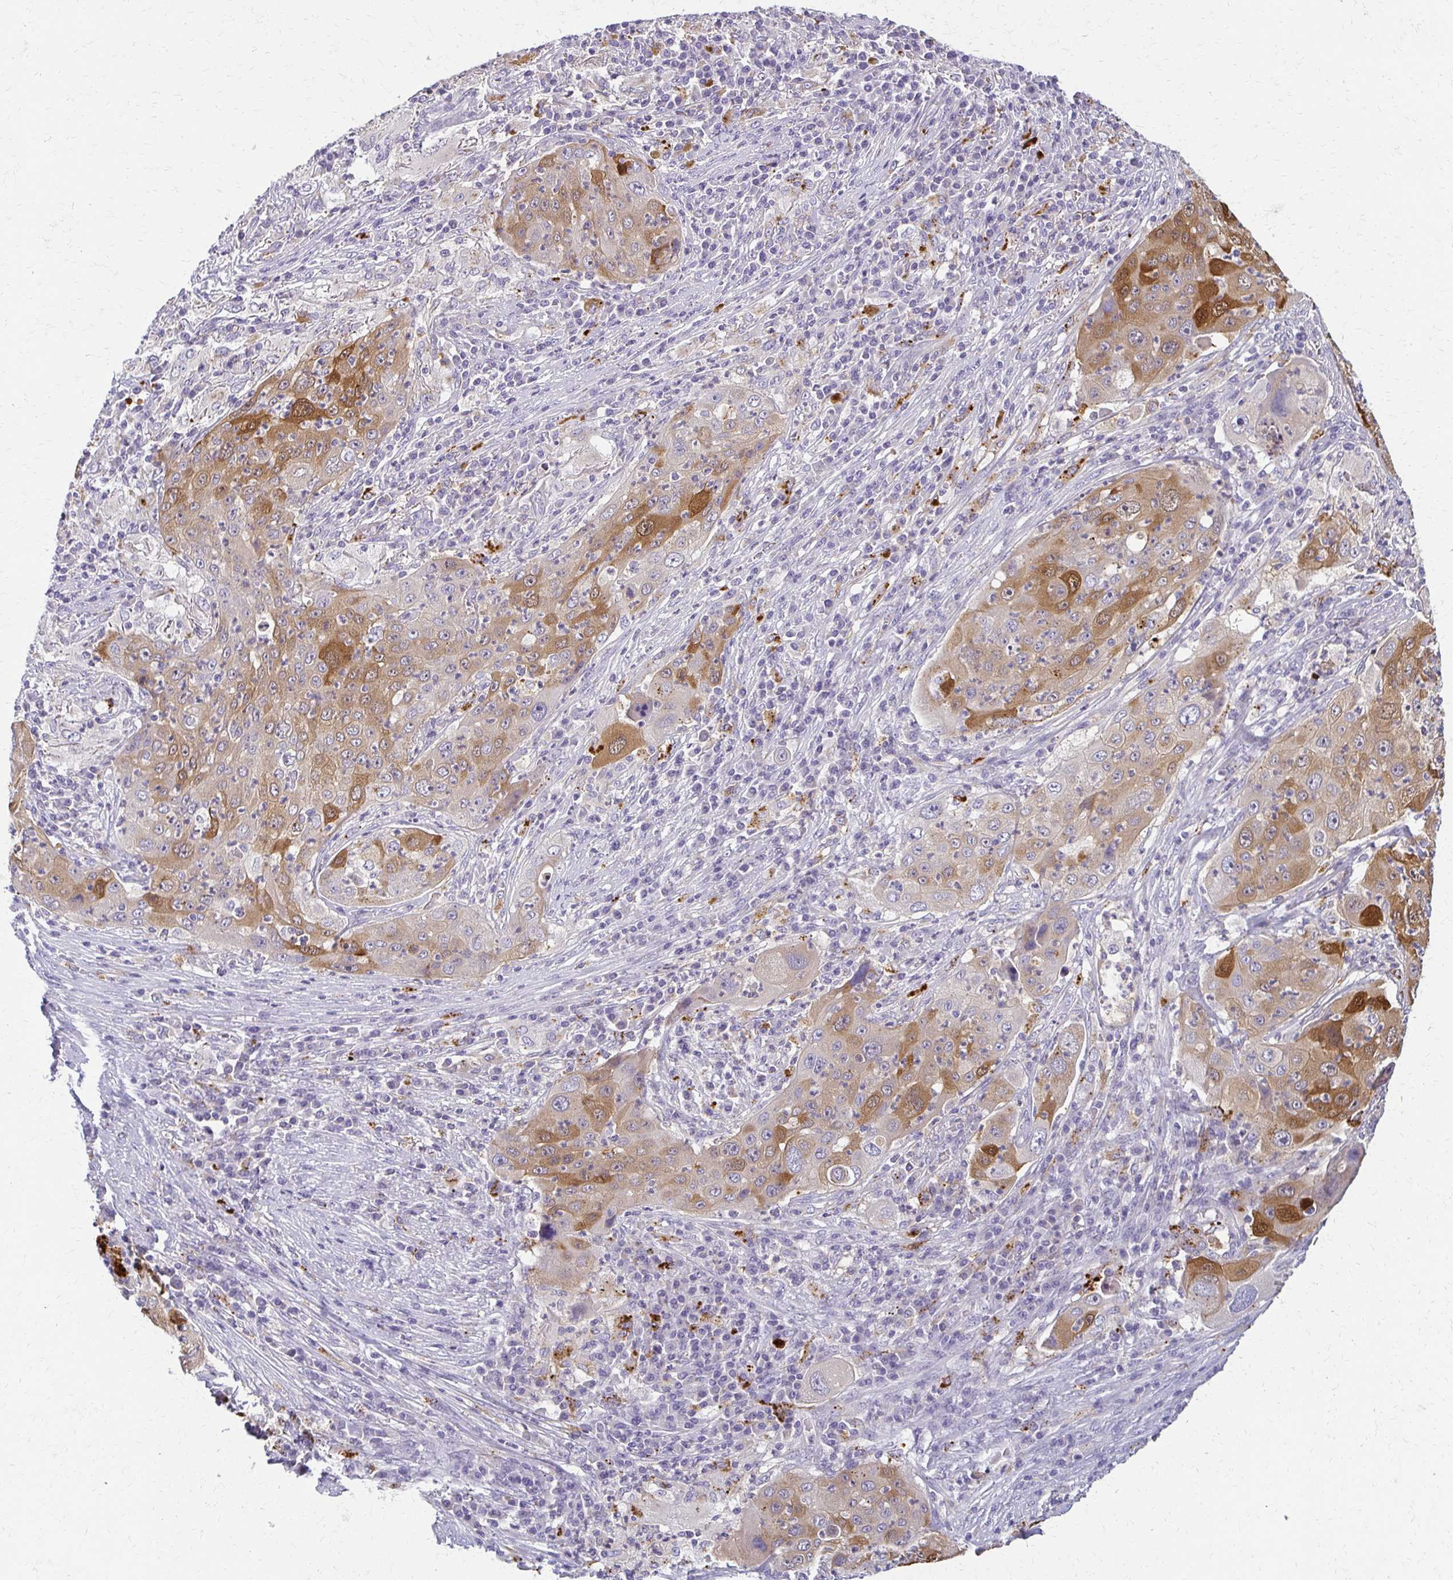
{"staining": {"intensity": "moderate", "quantity": "25%-75%", "location": "cytoplasmic/membranous"}, "tissue": "lung cancer", "cell_type": "Tumor cells", "image_type": "cancer", "snomed": [{"axis": "morphology", "description": "Squamous cell carcinoma, NOS"}, {"axis": "topography", "description": "Lung"}], "caption": "Lung cancer stained with DAB IHC reveals medium levels of moderate cytoplasmic/membranous staining in approximately 25%-75% of tumor cells. The staining was performed using DAB to visualize the protein expression in brown, while the nuclei were stained in blue with hematoxylin (Magnification: 20x).", "gene": "BBS12", "patient": {"sex": "female", "age": 59}}